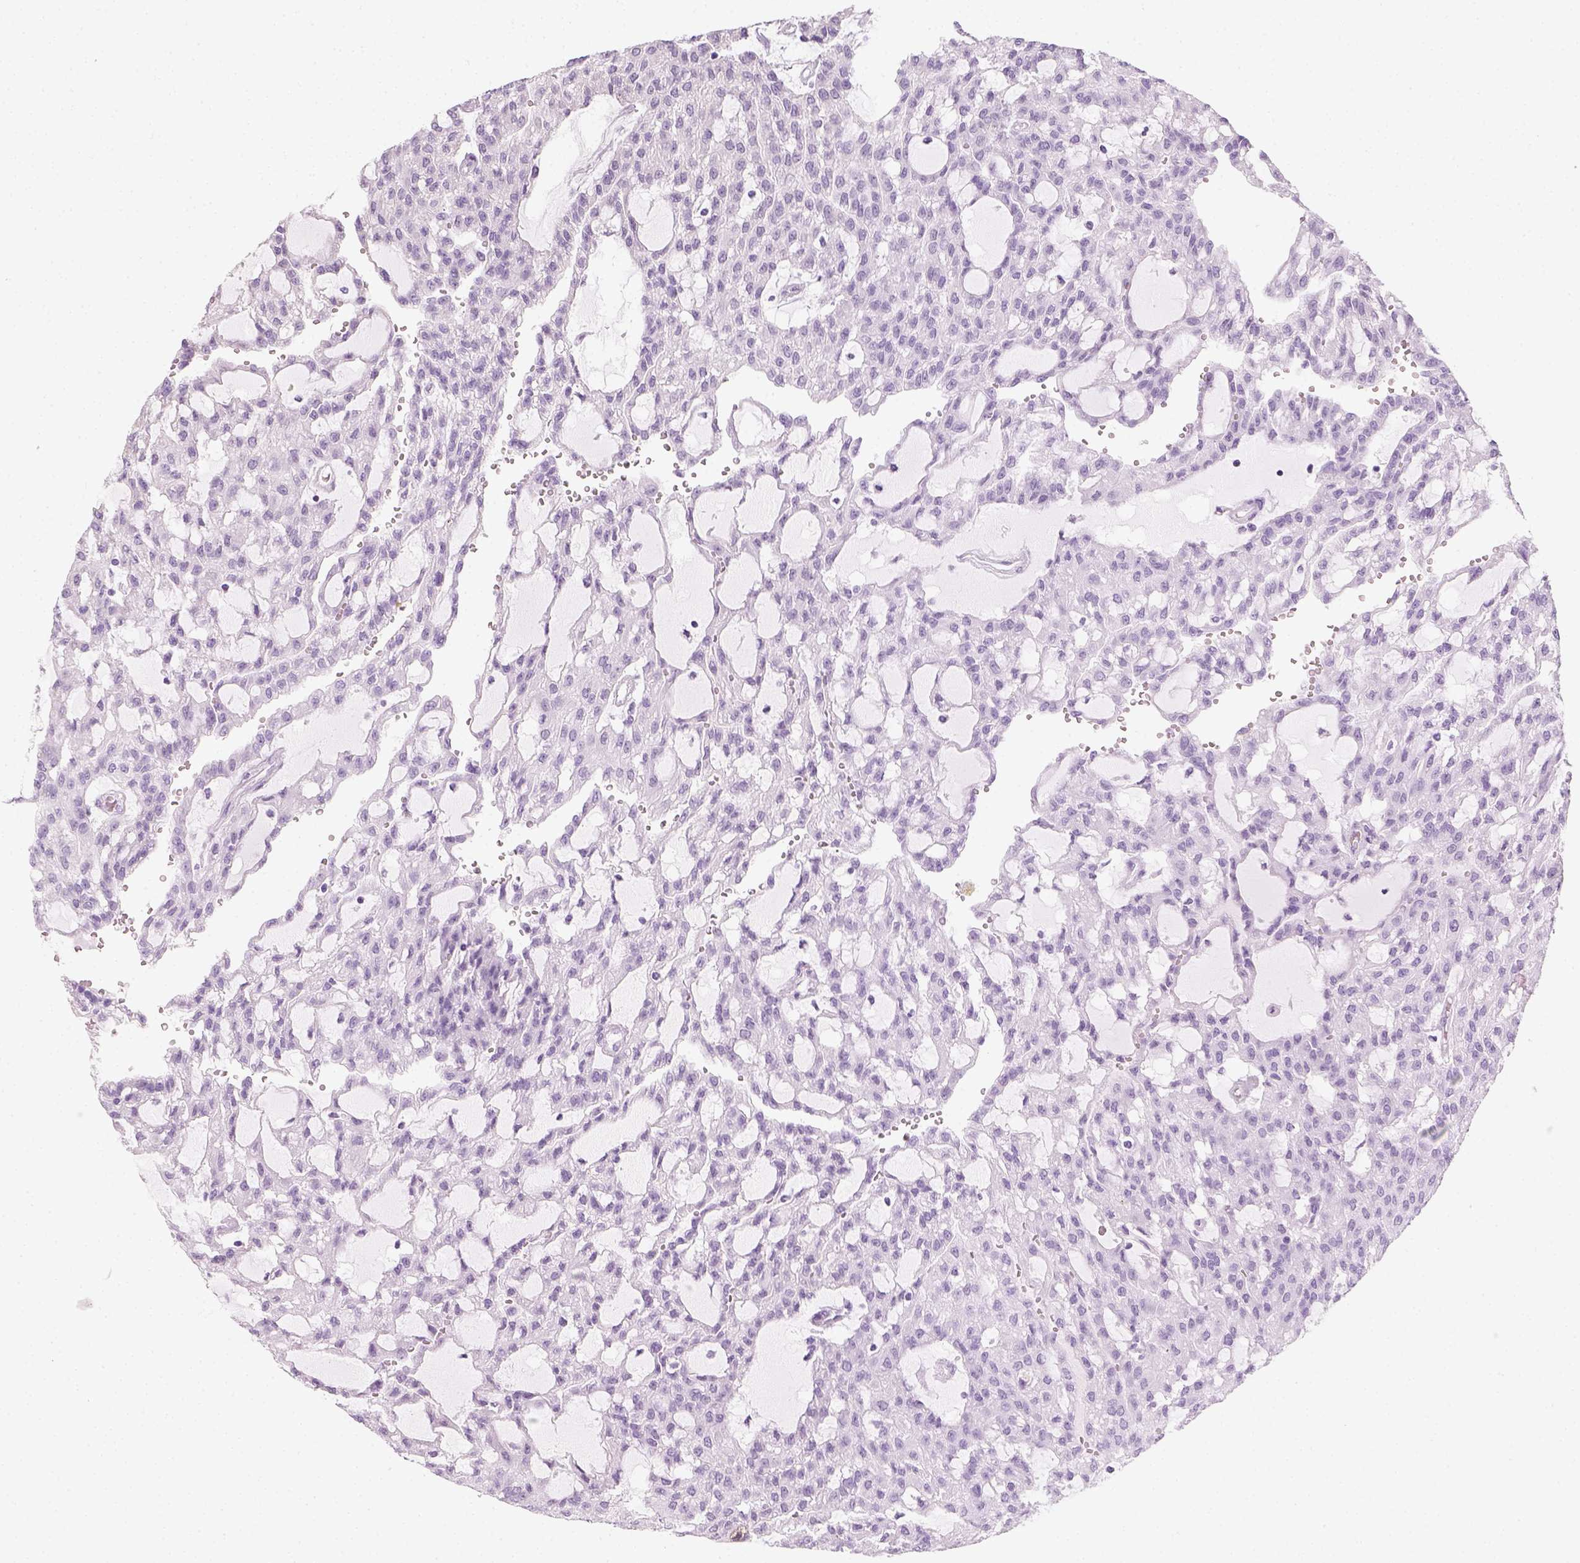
{"staining": {"intensity": "negative", "quantity": "none", "location": "none"}, "tissue": "renal cancer", "cell_type": "Tumor cells", "image_type": "cancer", "snomed": [{"axis": "morphology", "description": "Adenocarcinoma, NOS"}, {"axis": "topography", "description": "Kidney"}], "caption": "A photomicrograph of renal cancer (adenocarcinoma) stained for a protein reveals no brown staining in tumor cells.", "gene": "LCA5", "patient": {"sex": "male", "age": 63}}